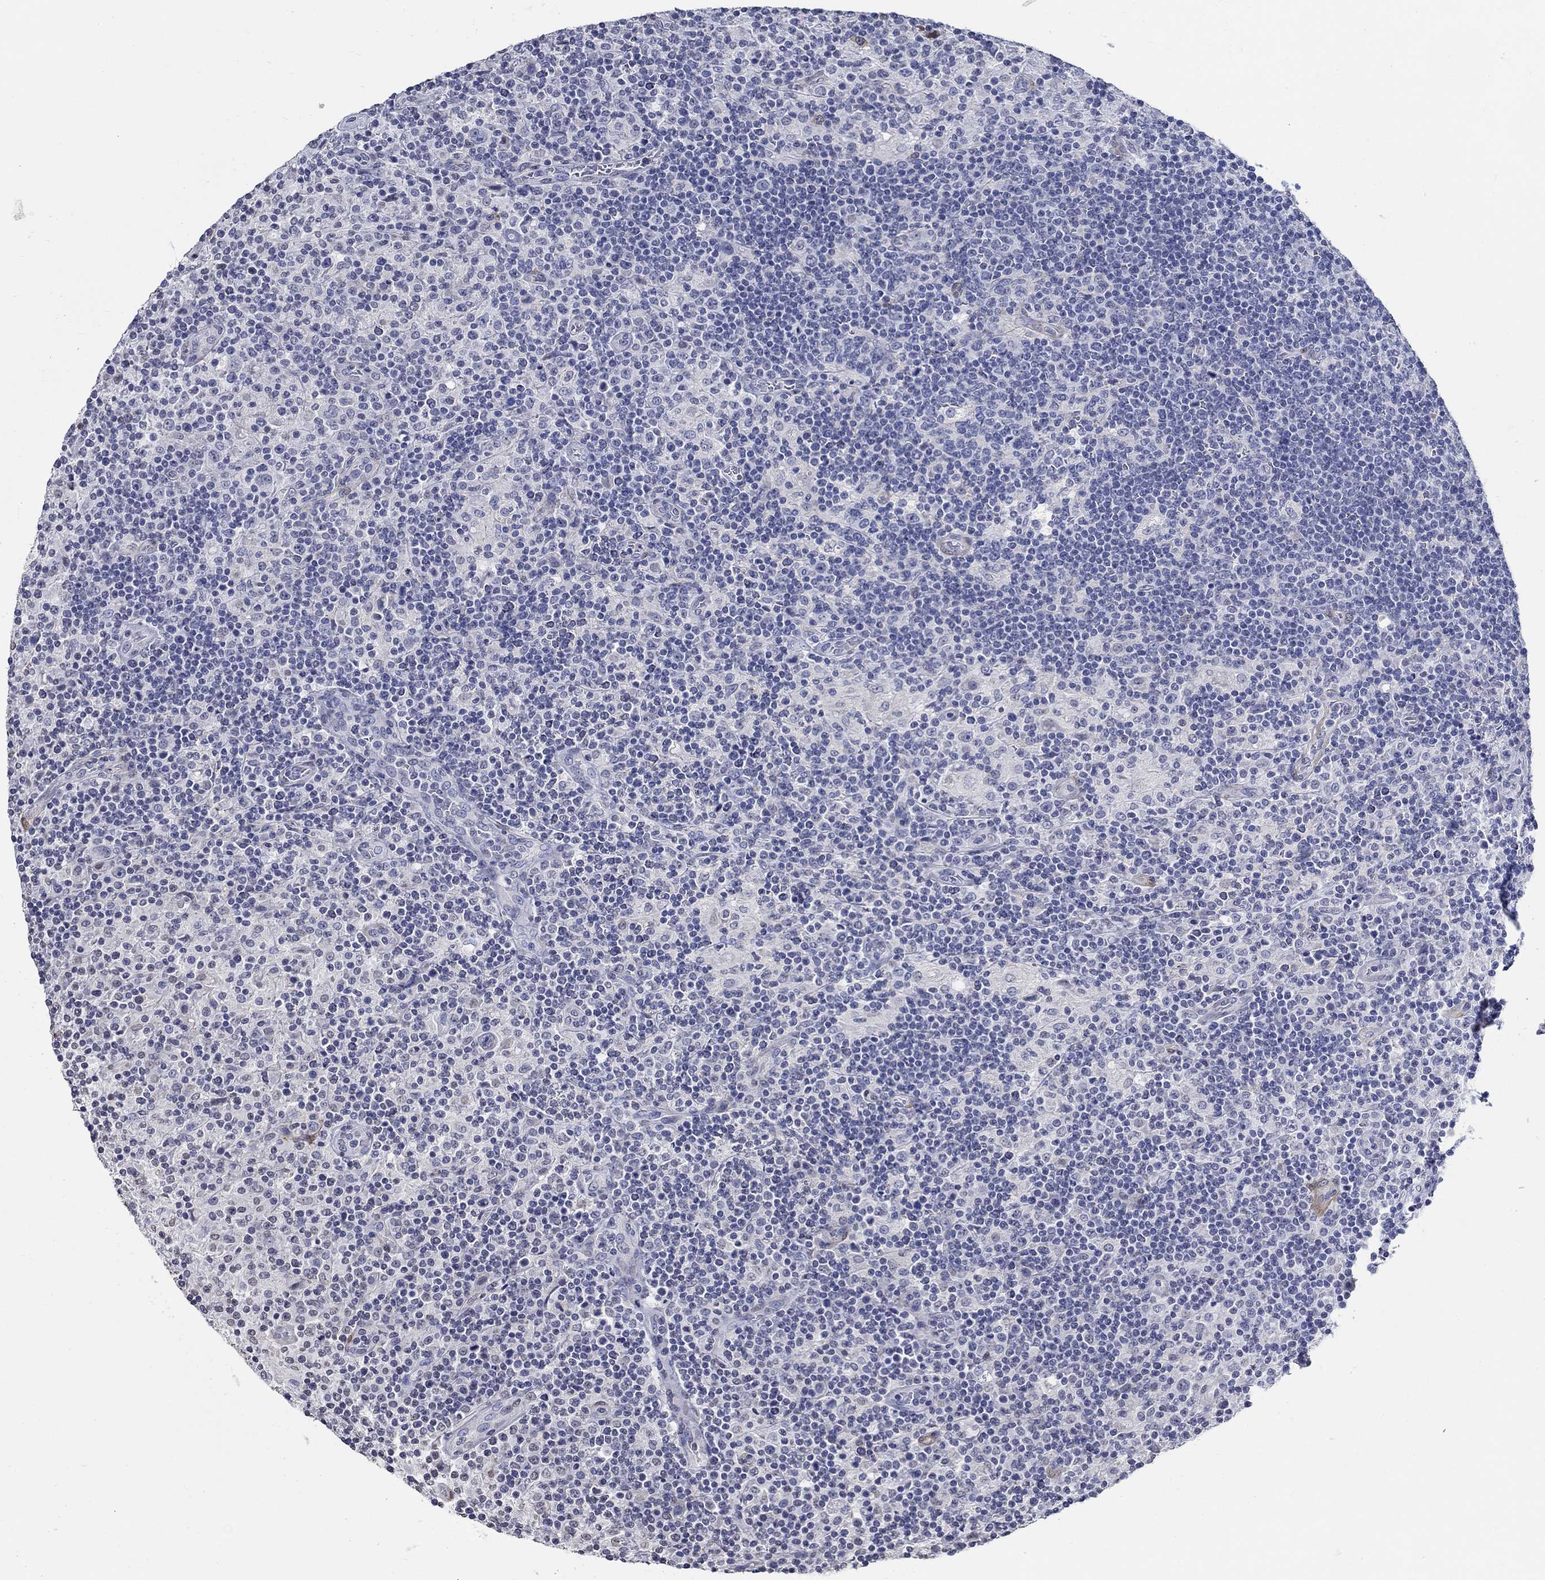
{"staining": {"intensity": "negative", "quantity": "none", "location": "none"}, "tissue": "lymphoma", "cell_type": "Tumor cells", "image_type": "cancer", "snomed": [{"axis": "morphology", "description": "Hodgkin's disease, NOS"}, {"axis": "topography", "description": "Lymph node"}], "caption": "Immunohistochemistry (IHC) micrograph of neoplastic tissue: Hodgkin's disease stained with DAB reveals no significant protein staining in tumor cells.", "gene": "PDE1B", "patient": {"sex": "male", "age": 70}}